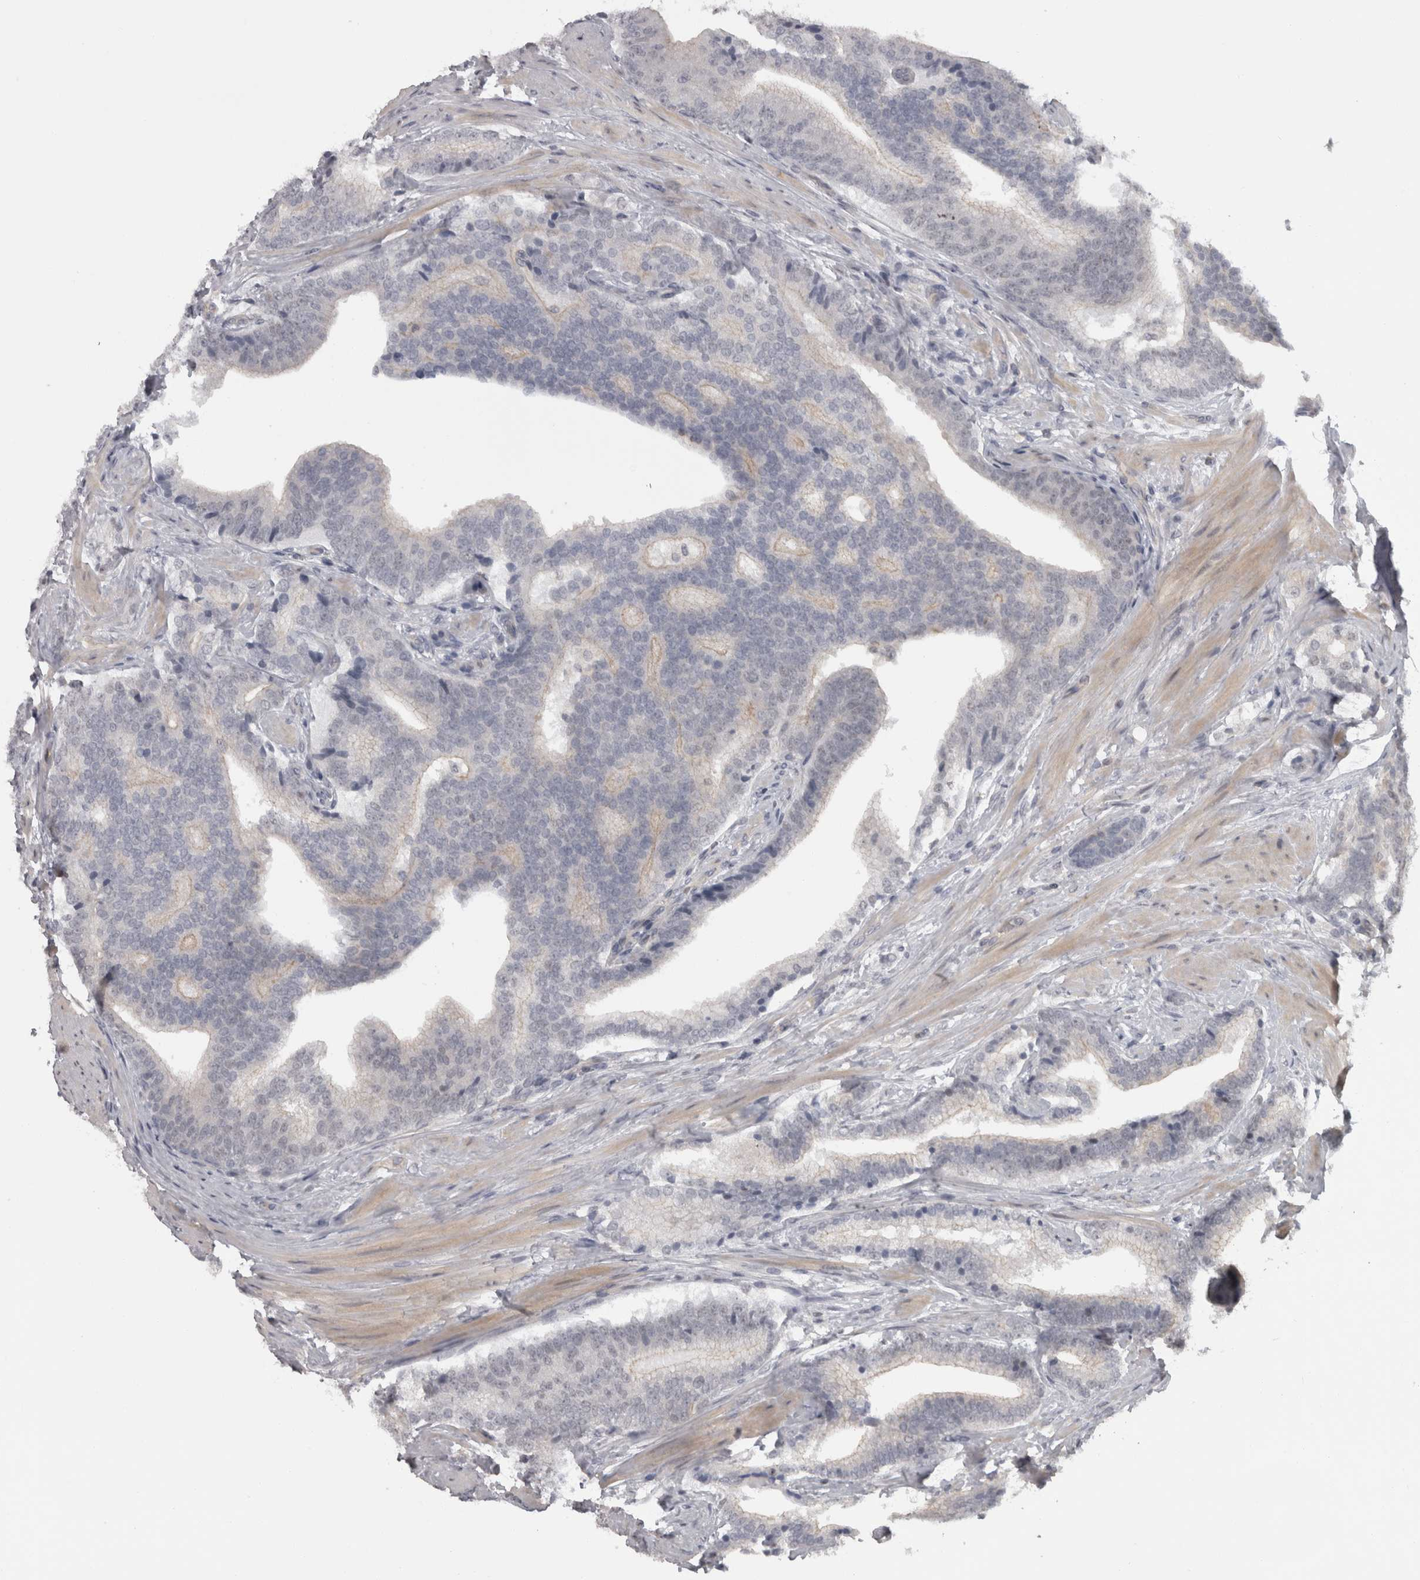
{"staining": {"intensity": "negative", "quantity": "none", "location": "none"}, "tissue": "prostate cancer", "cell_type": "Tumor cells", "image_type": "cancer", "snomed": [{"axis": "morphology", "description": "Adenocarcinoma, High grade"}, {"axis": "topography", "description": "Prostate"}], "caption": "Image shows no protein staining in tumor cells of adenocarcinoma (high-grade) (prostate) tissue. Nuclei are stained in blue.", "gene": "PPP1R12B", "patient": {"sex": "male", "age": 55}}